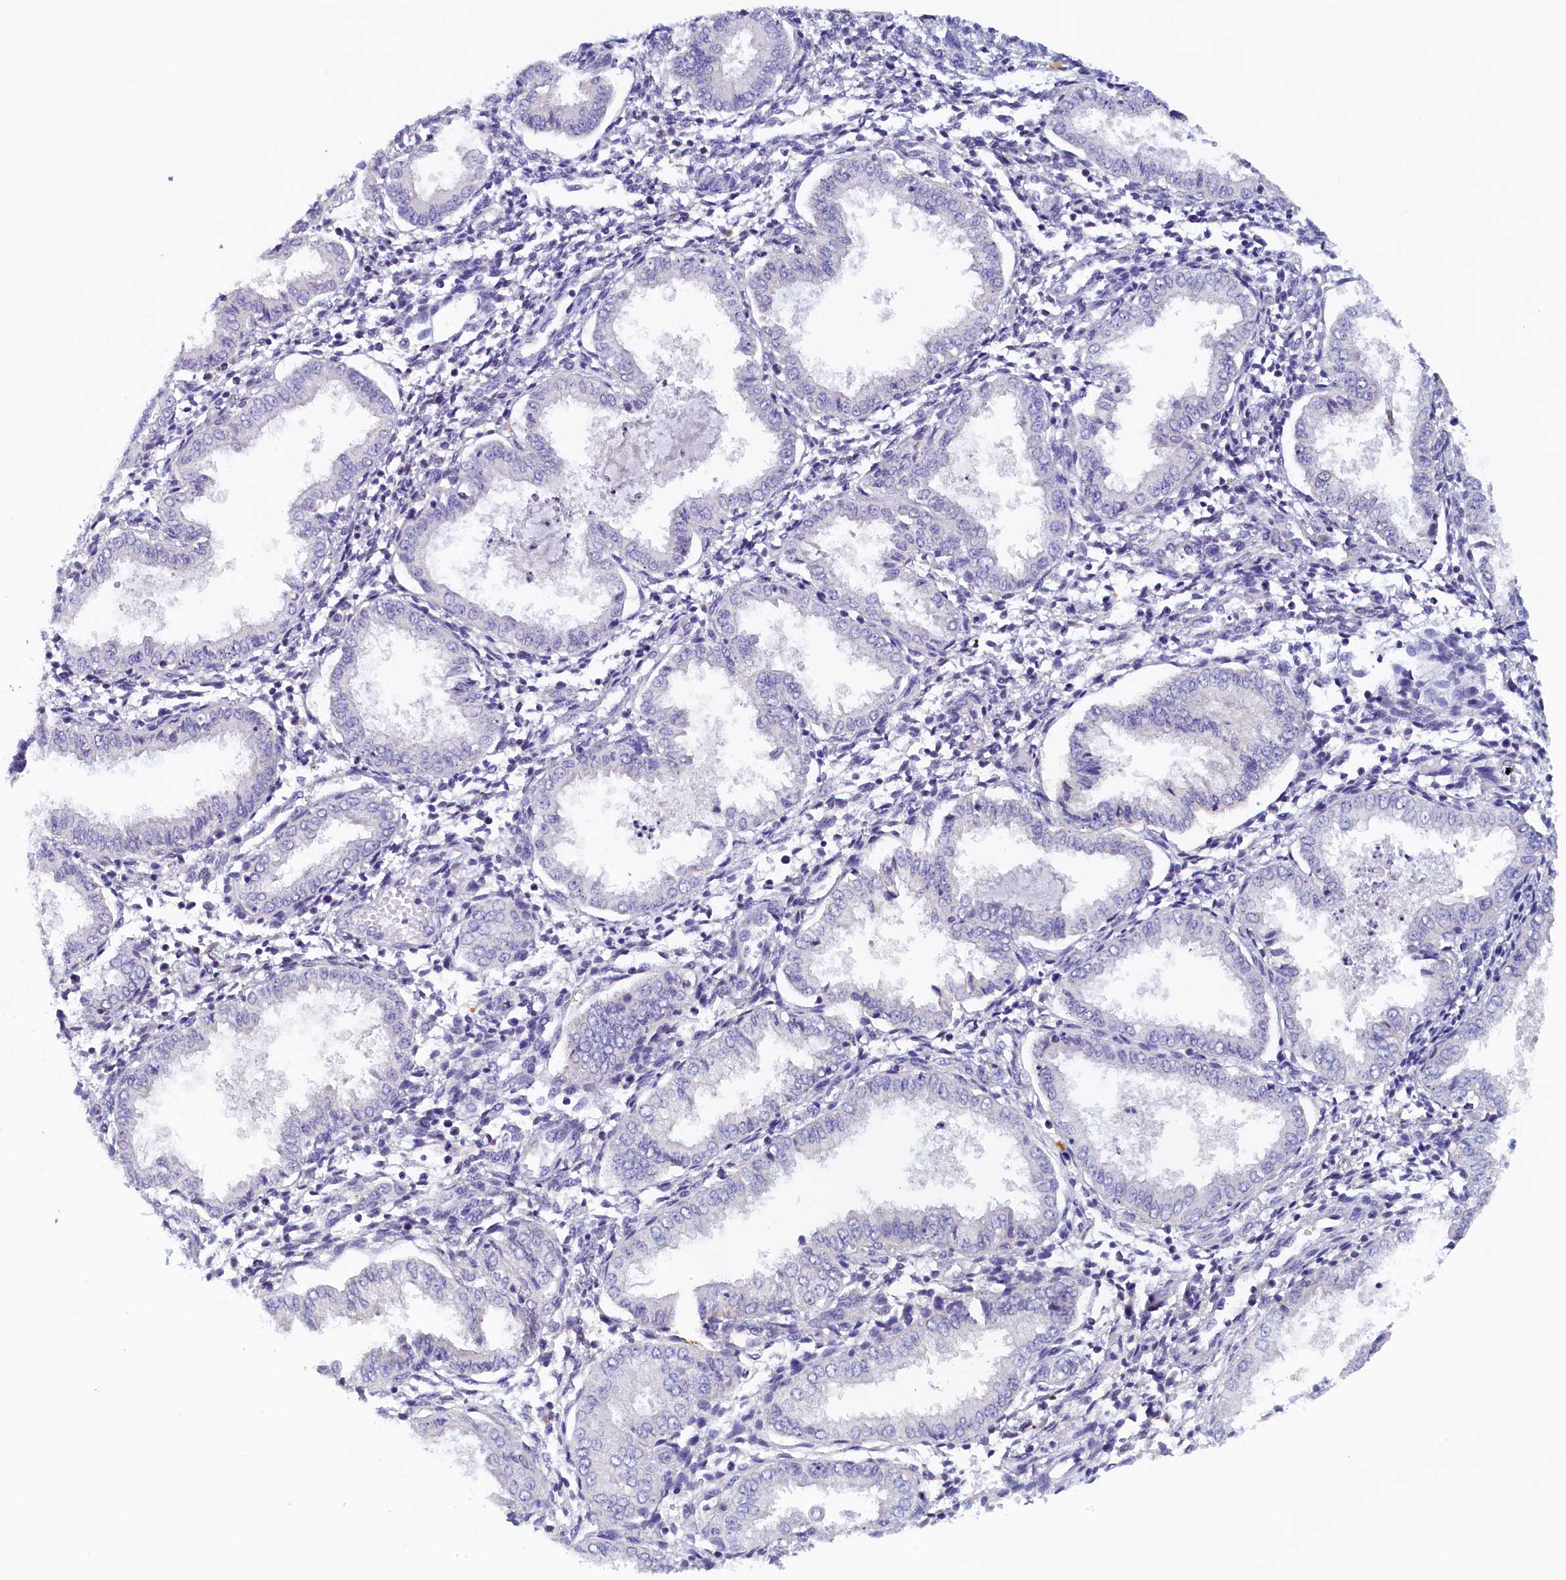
{"staining": {"intensity": "negative", "quantity": "none", "location": "none"}, "tissue": "endometrium", "cell_type": "Cells in endometrial stroma", "image_type": "normal", "snomed": [{"axis": "morphology", "description": "Normal tissue, NOS"}, {"axis": "topography", "description": "Endometrium"}], "caption": "Immunohistochemical staining of benign endometrium shows no significant positivity in cells in endometrial stroma.", "gene": "DTD1", "patient": {"sex": "female", "age": 33}}